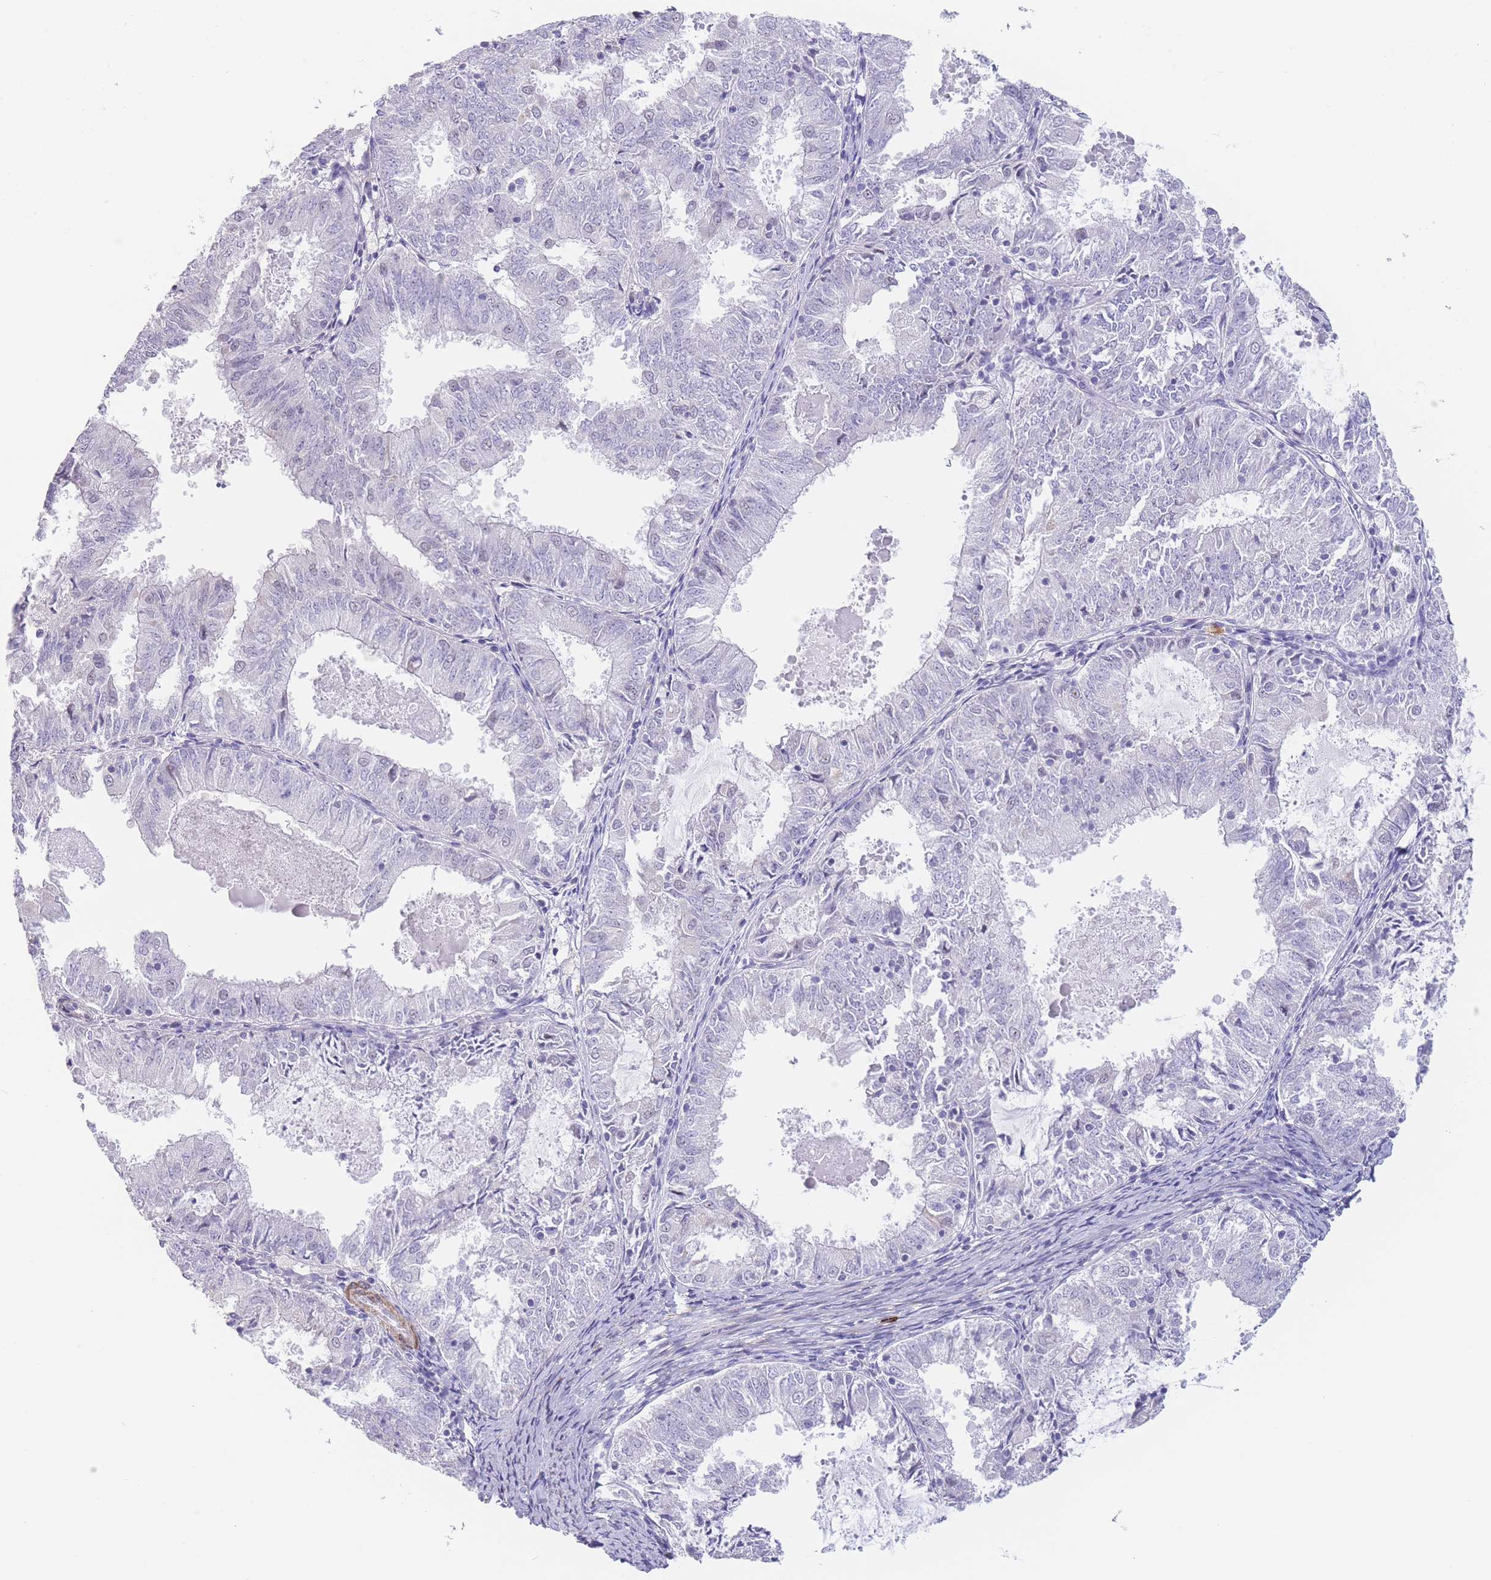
{"staining": {"intensity": "negative", "quantity": "none", "location": "none"}, "tissue": "endometrial cancer", "cell_type": "Tumor cells", "image_type": "cancer", "snomed": [{"axis": "morphology", "description": "Adenocarcinoma, NOS"}, {"axis": "topography", "description": "Endometrium"}], "caption": "This image is of endometrial cancer stained with IHC to label a protein in brown with the nuclei are counter-stained blue. There is no positivity in tumor cells.", "gene": "ASAP3", "patient": {"sex": "female", "age": 57}}